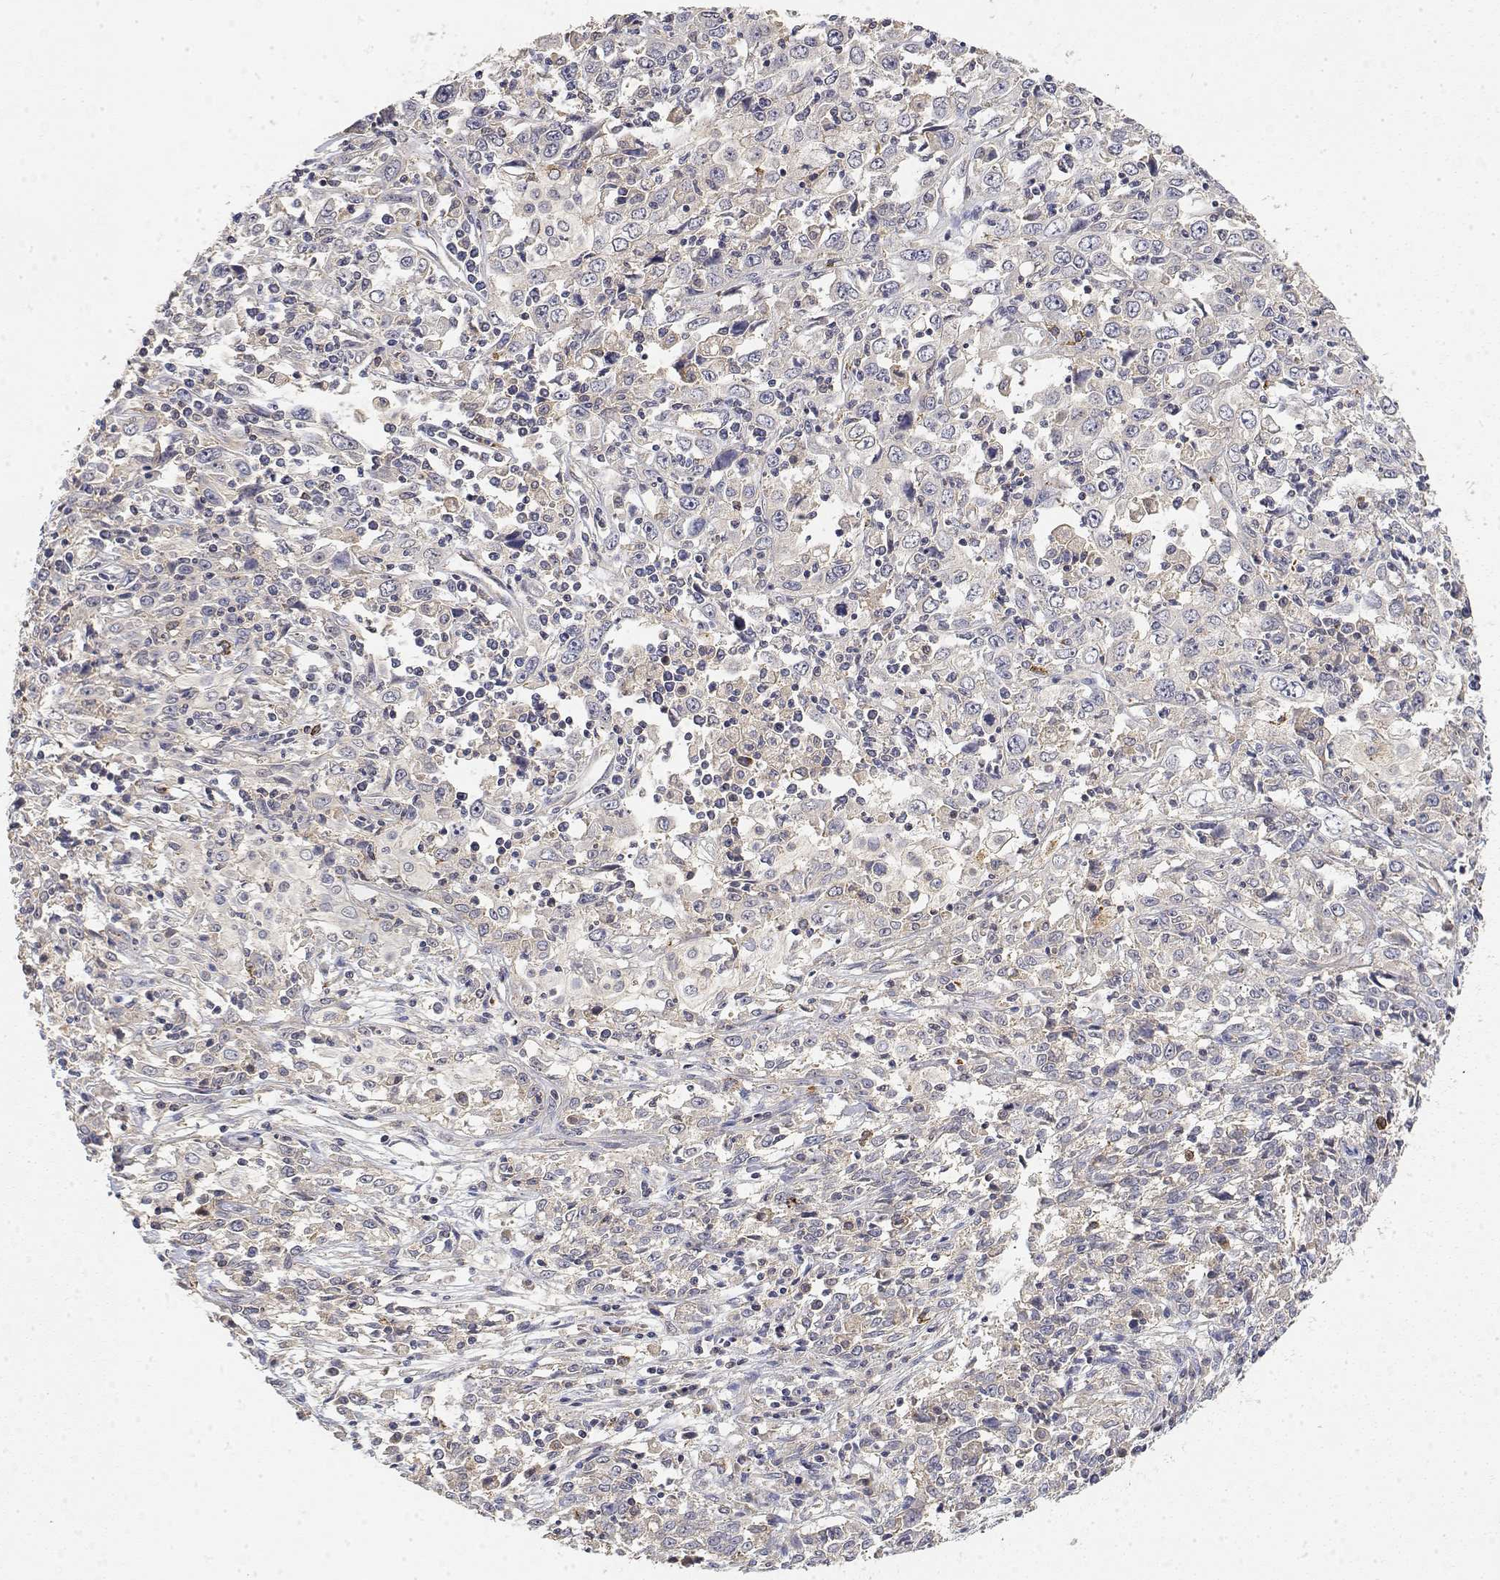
{"staining": {"intensity": "weak", "quantity": "<25%", "location": "cytoplasmic/membranous"}, "tissue": "cervical cancer", "cell_type": "Tumor cells", "image_type": "cancer", "snomed": [{"axis": "morphology", "description": "Adenocarcinoma, NOS"}, {"axis": "topography", "description": "Cervix"}], "caption": "DAB (3,3'-diaminobenzidine) immunohistochemical staining of human cervical adenocarcinoma reveals no significant staining in tumor cells.", "gene": "LONRF3", "patient": {"sex": "female", "age": 40}}